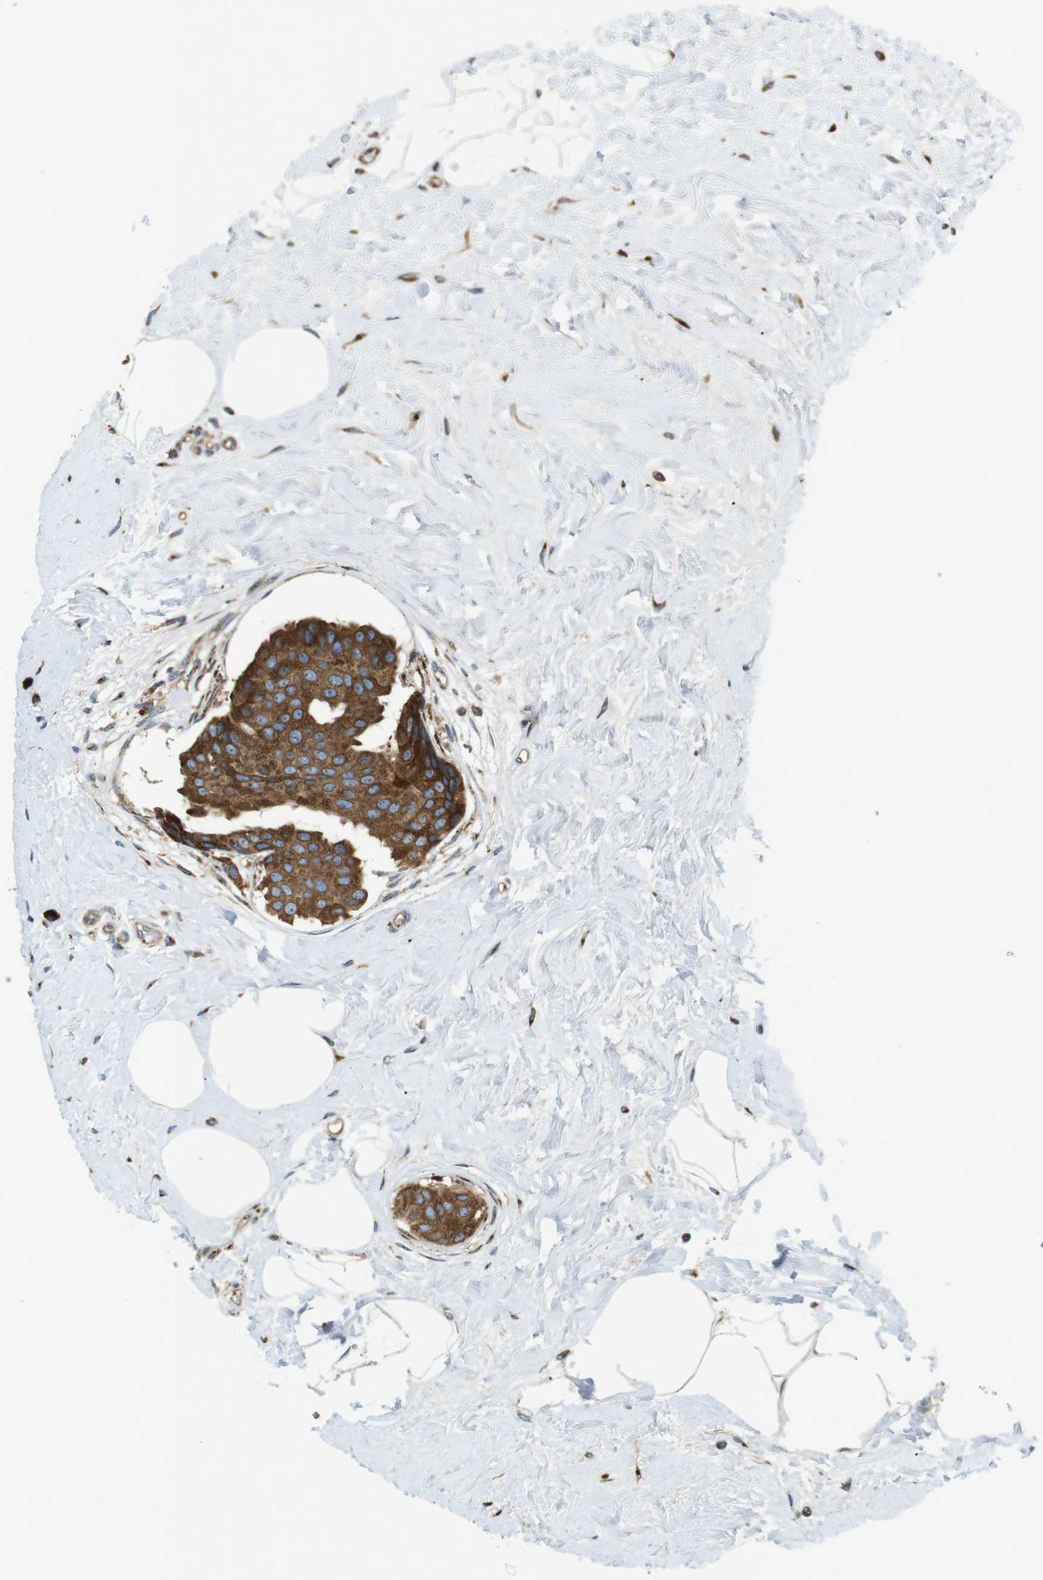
{"staining": {"intensity": "strong", "quantity": ">75%", "location": "cytoplasmic/membranous"}, "tissue": "breast cancer", "cell_type": "Tumor cells", "image_type": "cancer", "snomed": [{"axis": "morphology", "description": "Normal tissue, NOS"}, {"axis": "morphology", "description": "Duct carcinoma"}, {"axis": "topography", "description": "Breast"}], "caption": "DAB immunohistochemical staining of human breast cancer exhibits strong cytoplasmic/membranous protein expression in about >75% of tumor cells. The staining is performed using DAB brown chromogen to label protein expression. The nuclei are counter-stained blue using hematoxylin.", "gene": "TMEM143", "patient": {"sex": "female", "age": 39}}